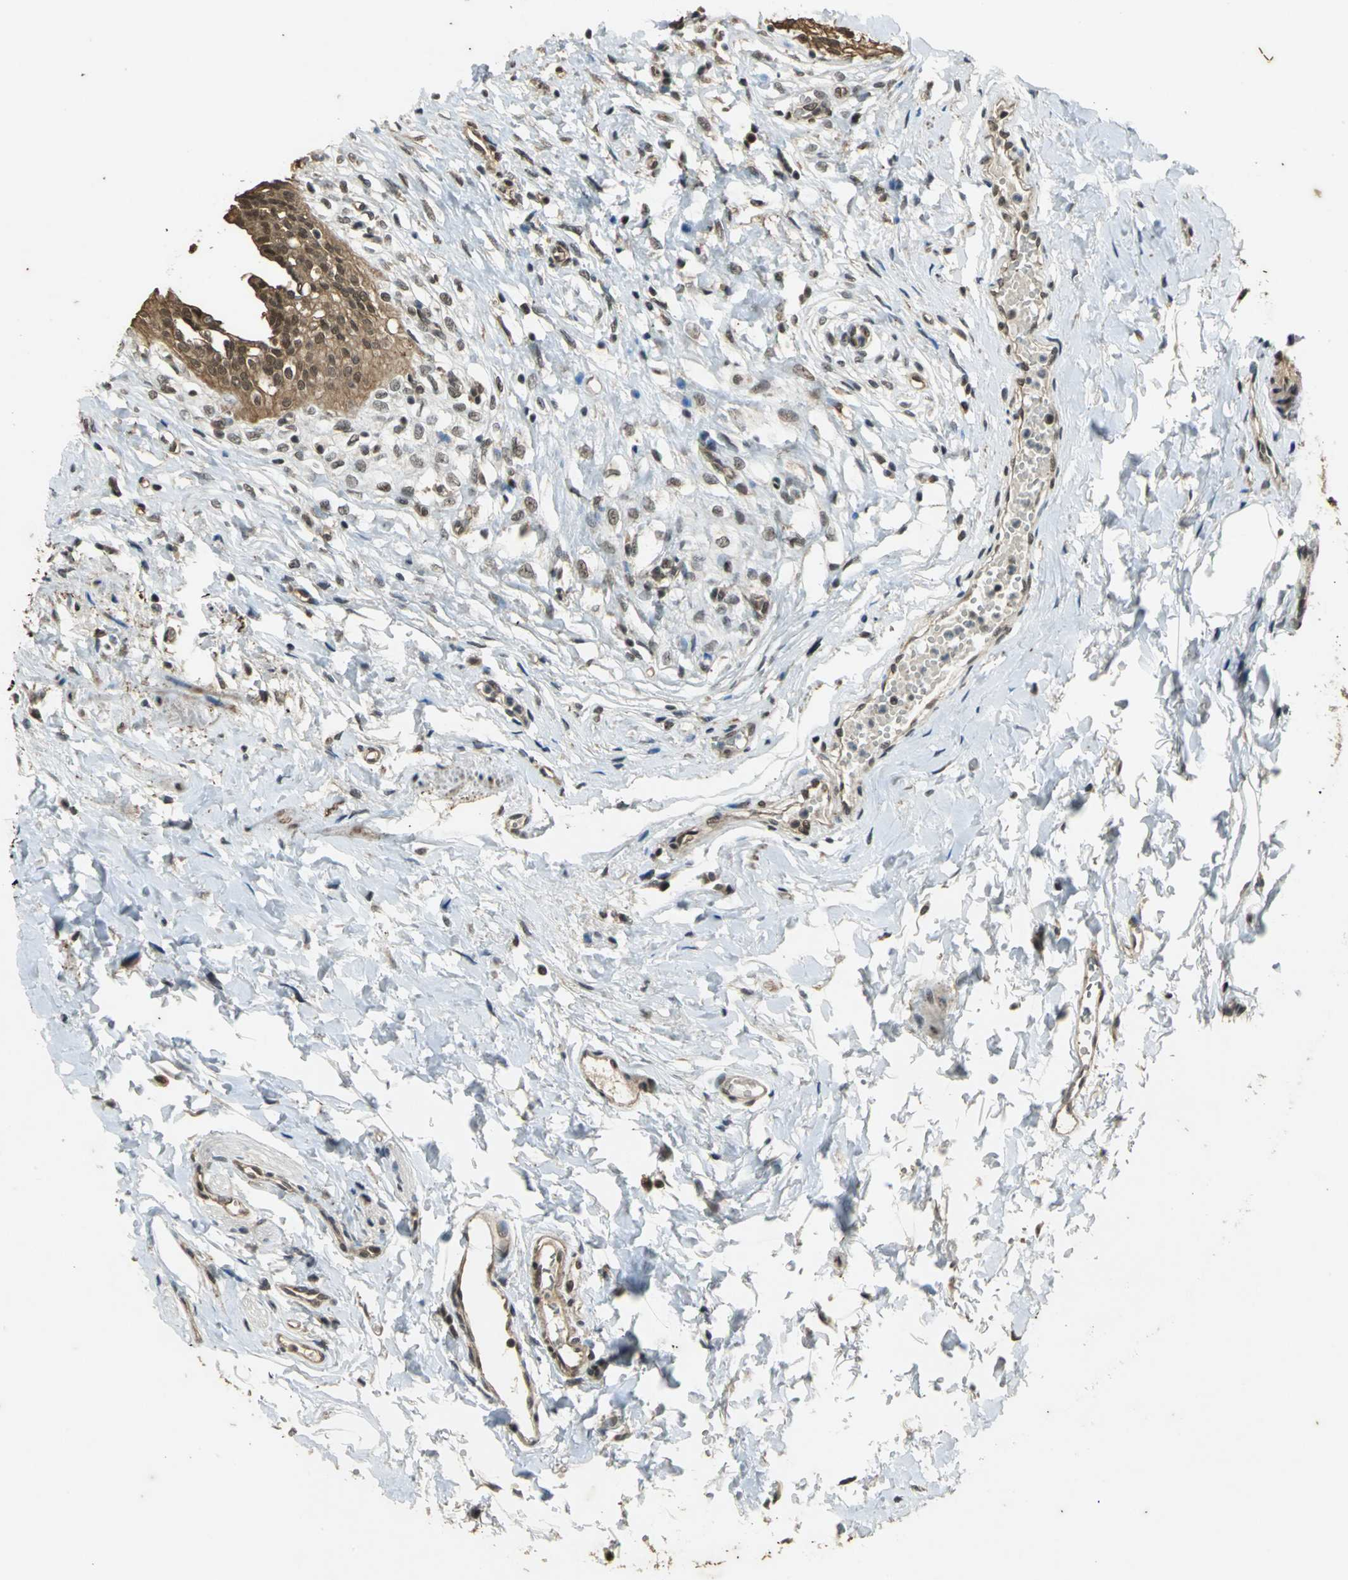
{"staining": {"intensity": "strong", "quantity": ">75%", "location": "cytoplasmic/membranous"}, "tissue": "urinary bladder", "cell_type": "Urothelial cells", "image_type": "normal", "snomed": [{"axis": "morphology", "description": "Normal tissue, NOS"}, {"axis": "topography", "description": "Urinary bladder"}], "caption": "This is a micrograph of immunohistochemistry staining of normal urinary bladder, which shows strong positivity in the cytoplasmic/membranous of urothelial cells.", "gene": "NOTCH3", "patient": {"sex": "female", "age": 80}}